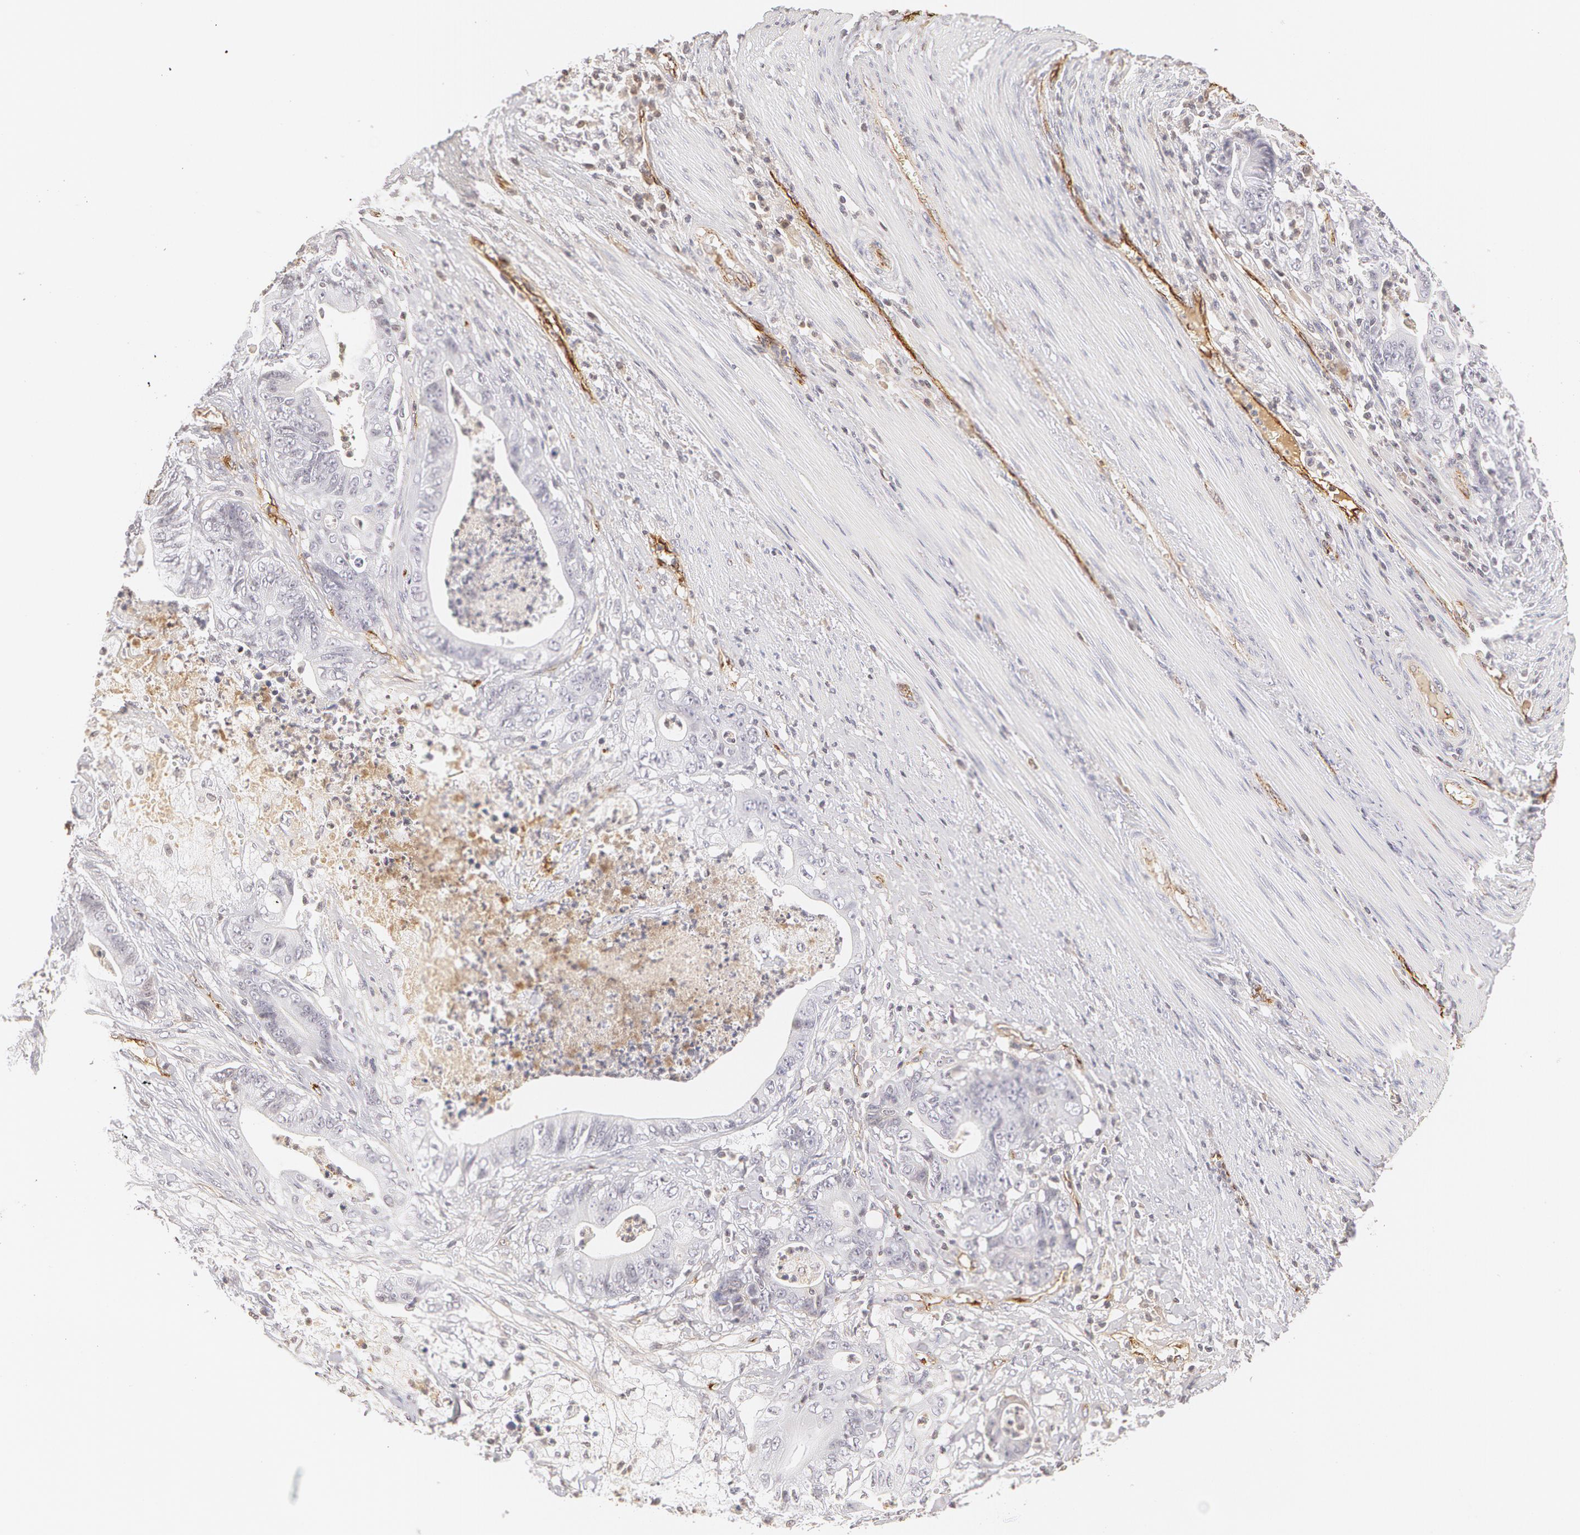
{"staining": {"intensity": "negative", "quantity": "none", "location": "none"}, "tissue": "stomach cancer", "cell_type": "Tumor cells", "image_type": "cancer", "snomed": [{"axis": "morphology", "description": "Adenocarcinoma, NOS"}, {"axis": "topography", "description": "Stomach, lower"}], "caption": "A histopathology image of stomach adenocarcinoma stained for a protein shows no brown staining in tumor cells.", "gene": "VWF", "patient": {"sex": "female", "age": 86}}